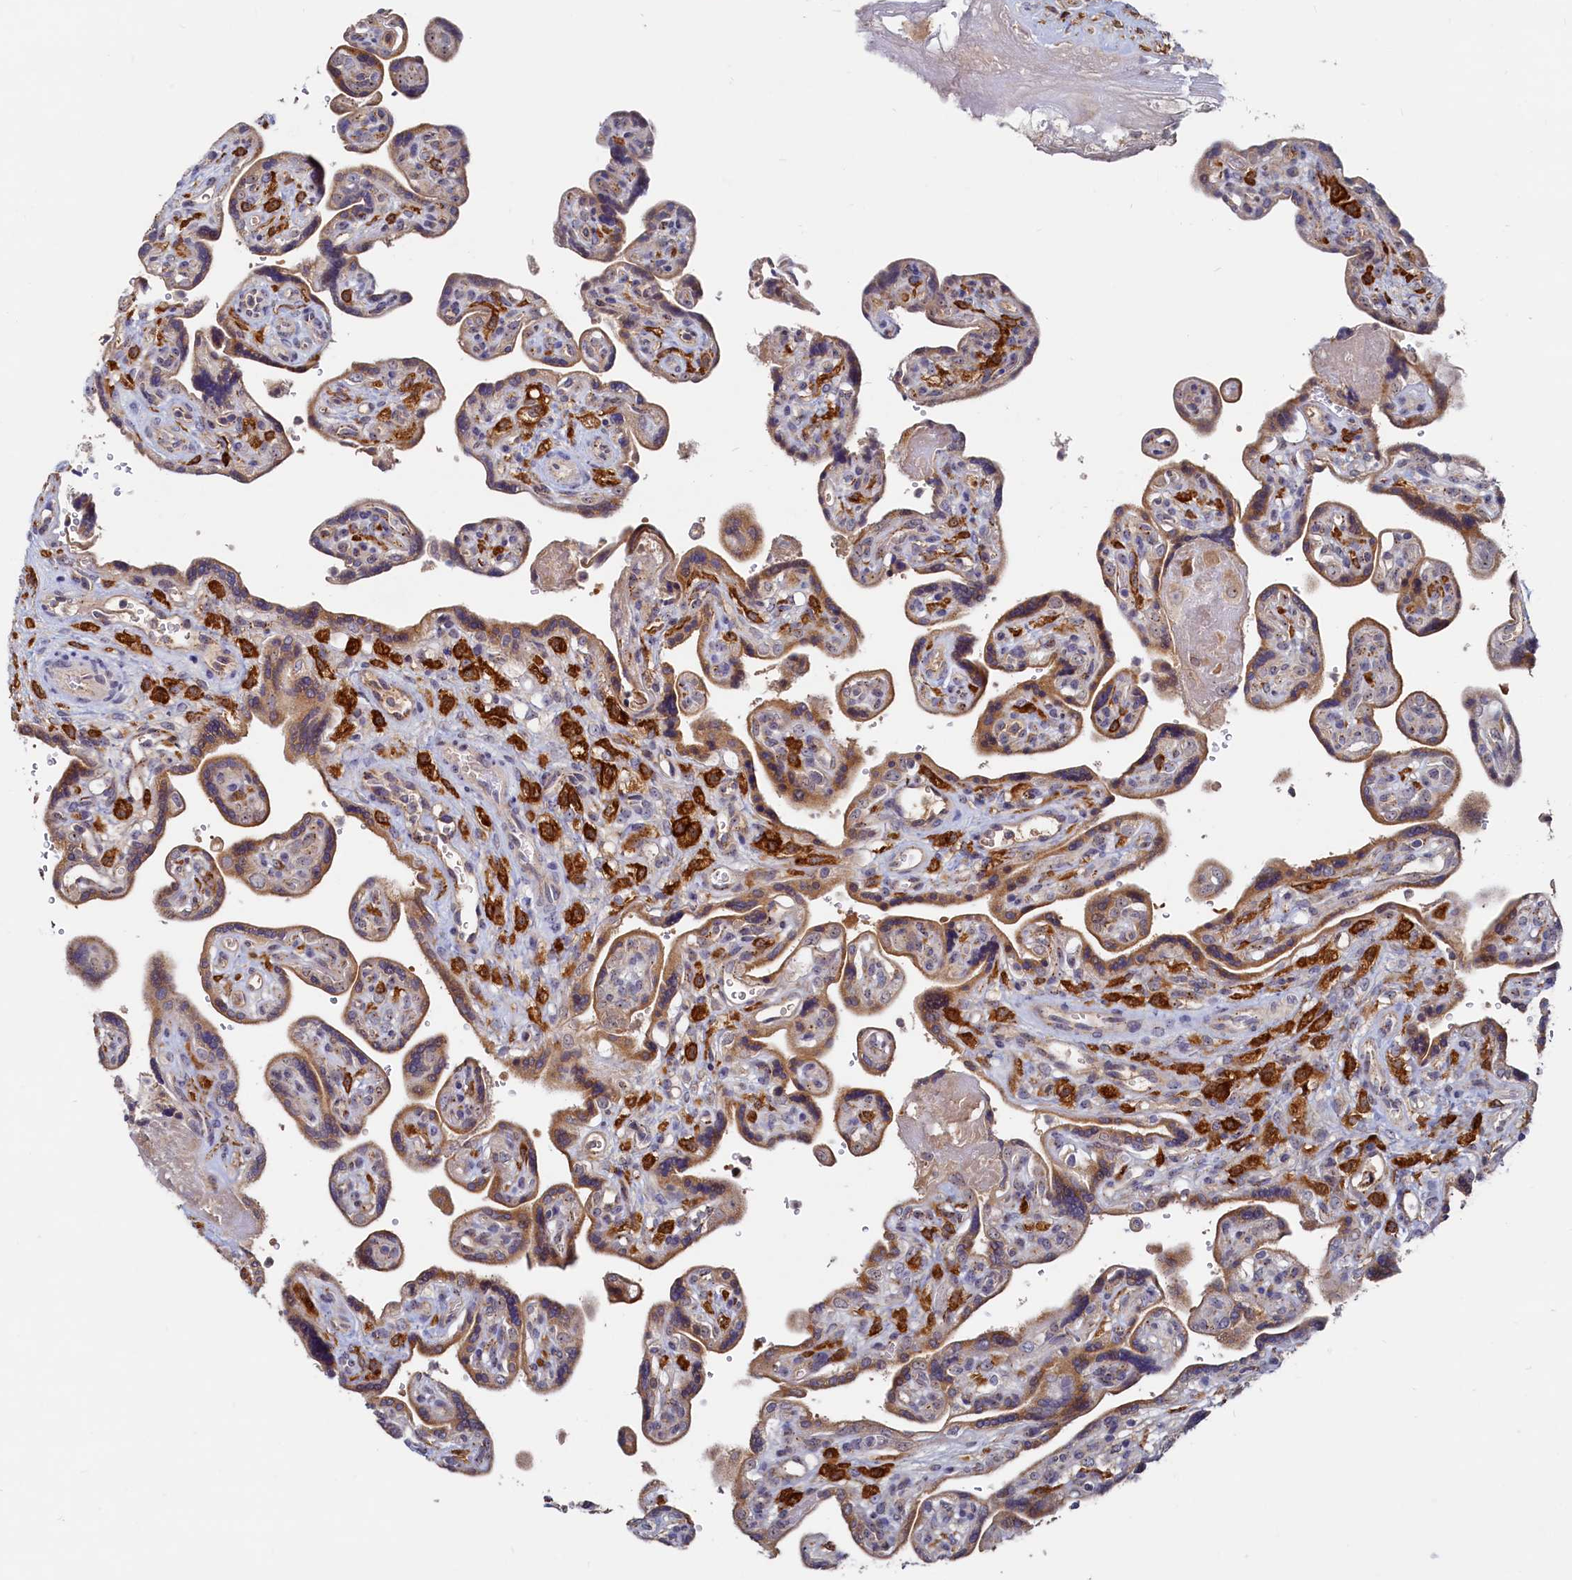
{"staining": {"intensity": "strong", "quantity": "25%-75%", "location": "cytoplasmic/membranous"}, "tissue": "placenta", "cell_type": "Trophoblastic cells", "image_type": "normal", "snomed": [{"axis": "morphology", "description": "Normal tissue, NOS"}, {"axis": "topography", "description": "Placenta"}], "caption": "Immunohistochemical staining of normal placenta displays 25%-75% levels of strong cytoplasmic/membranous protein expression in about 25%-75% of trophoblastic cells. (Stains: DAB (3,3'-diaminobenzidine) in brown, nuclei in blue, Microscopy: brightfield microscopy at high magnification).", "gene": "RGS7BP", "patient": {"sex": "female", "age": 39}}